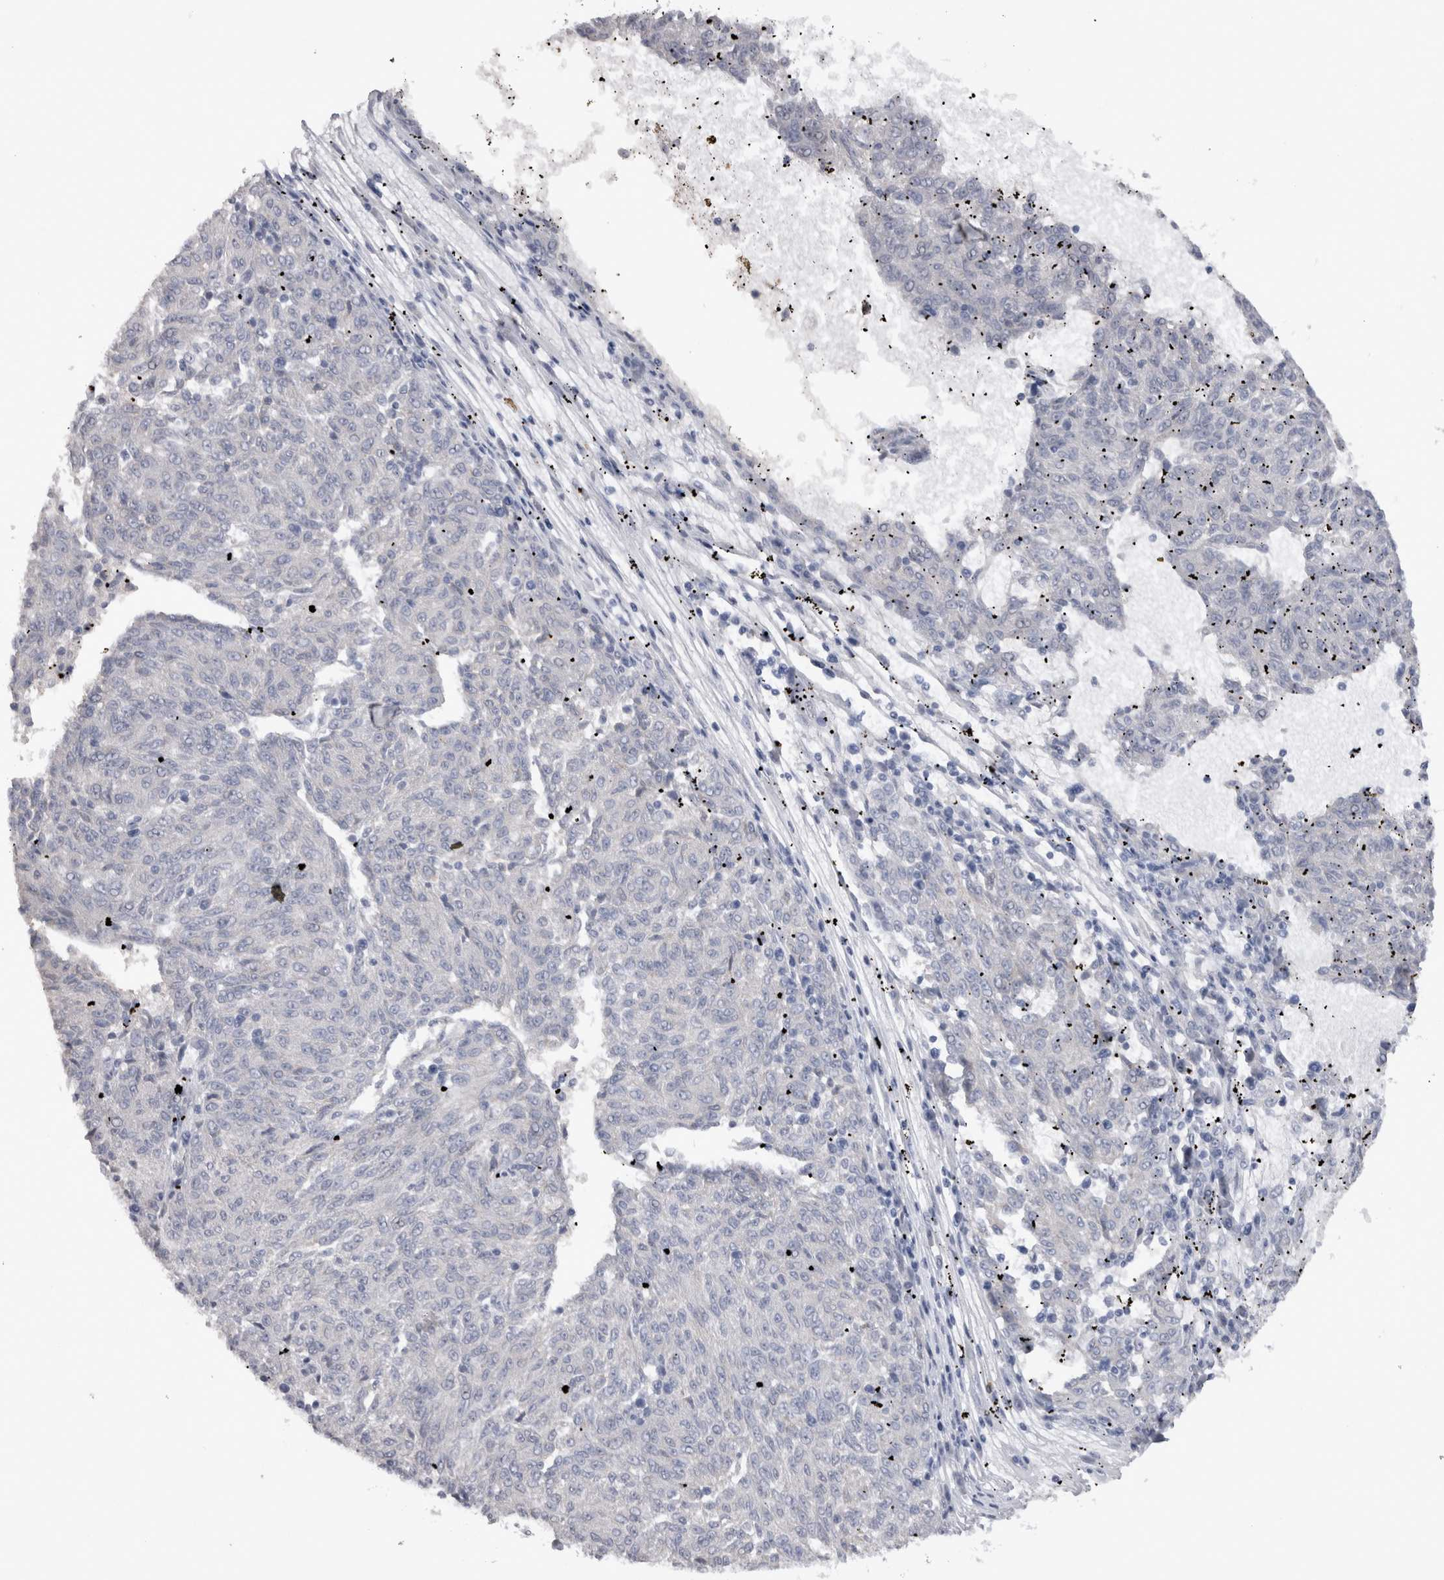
{"staining": {"intensity": "negative", "quantity": "none", "location": "none"}, "tissue": "melanoma", "cell_type": "Tumor cells", "image_type": "cancer", "snomed": [{"axis": "morphology", "description": "Malignant melanoma, NOS"}, {"axis": "topography", "description": "Skin"}], "caption": "The histopathology image displays no staining of tumor cells in malignant melanoma.", "gene": "ADAM2", "patient": {"sex": "female", "age": 72}}